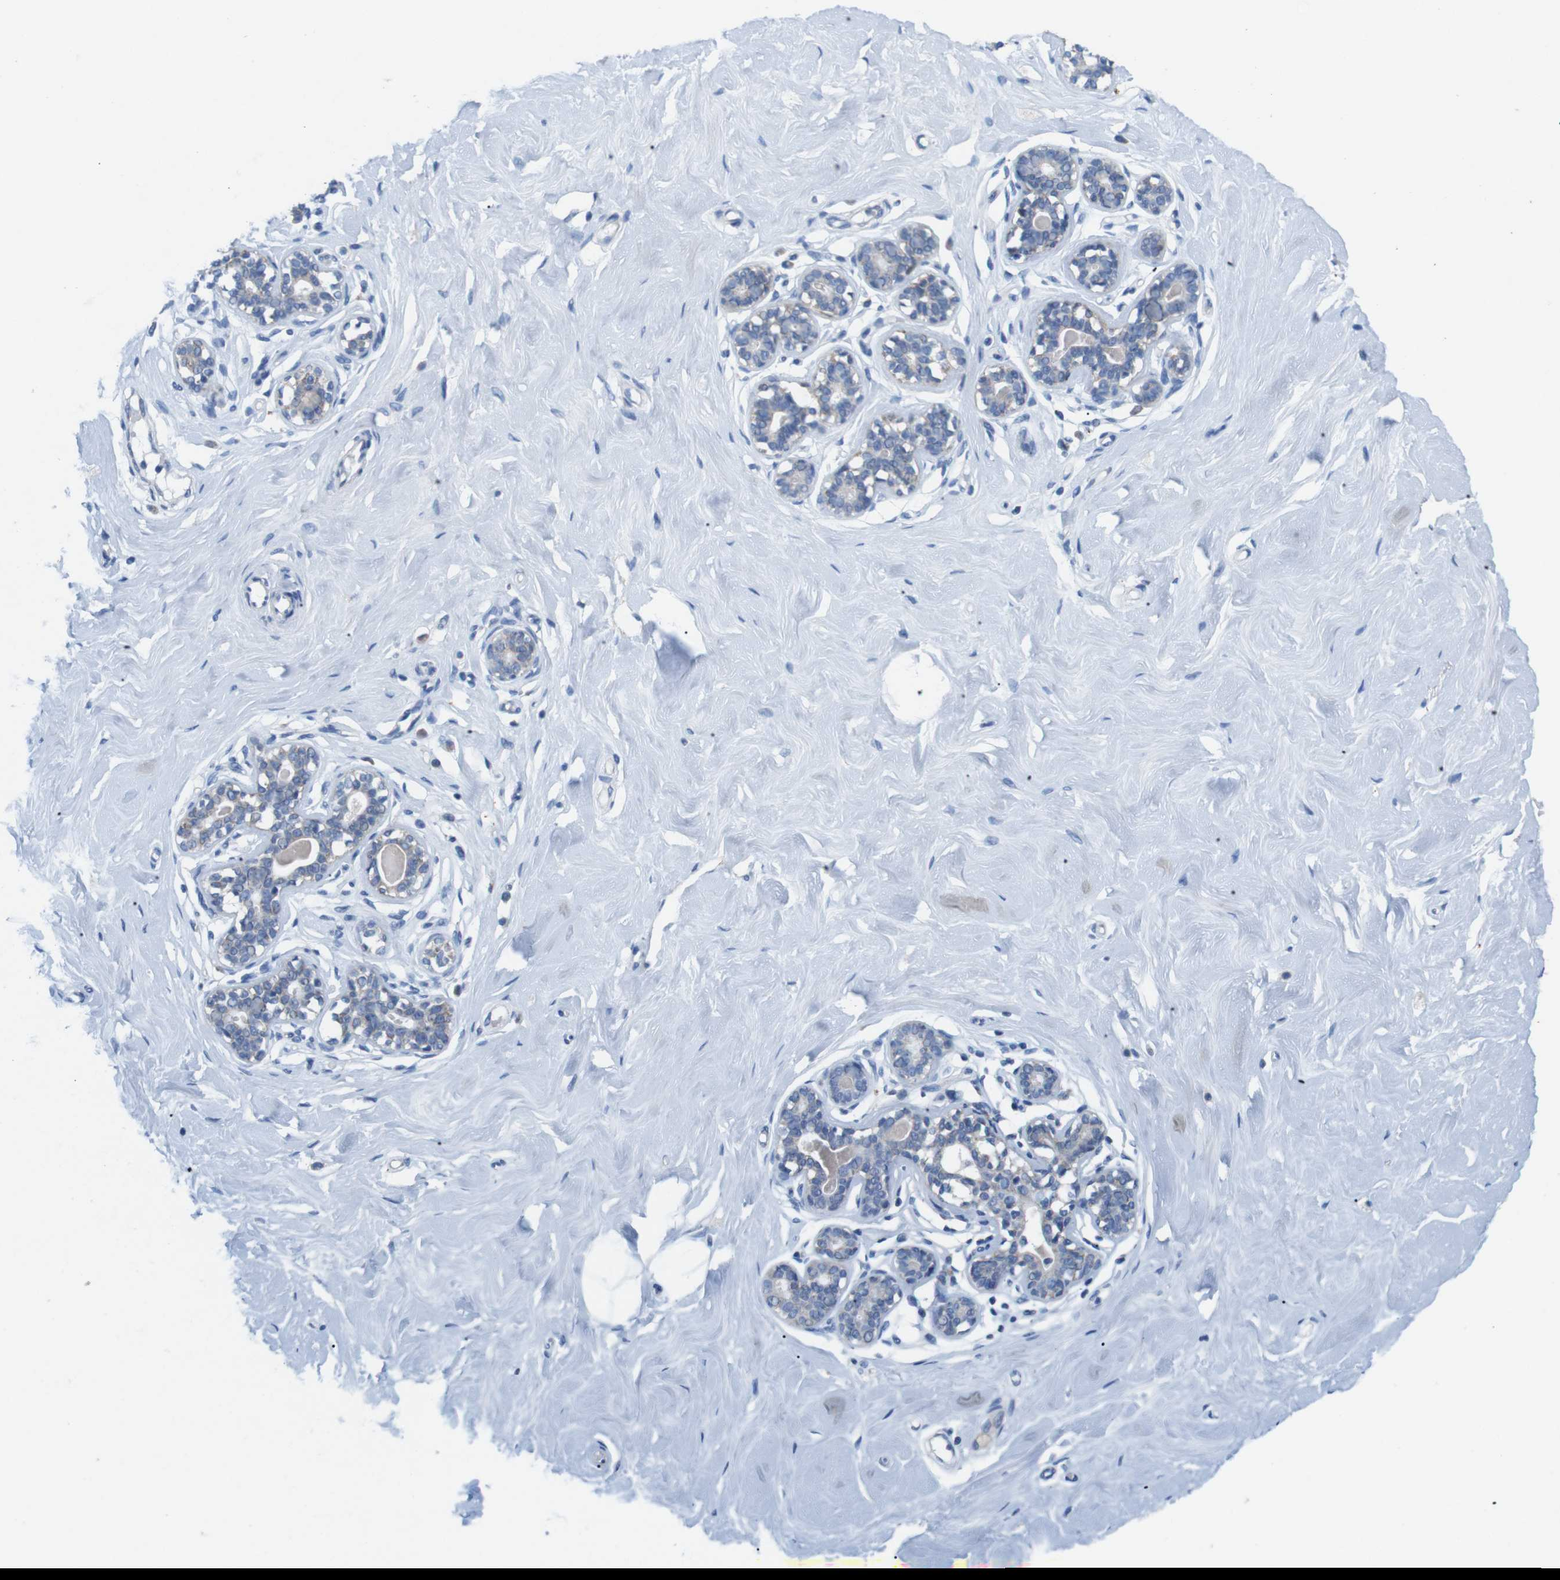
{"staining": {"intensity": "negative", "quantity": "none", "location": "none"}, "tissue": "breast", "cell_type": "Adipocytes", "image_type": "normal", "snomed": [{"axis": "morphology", "description": "Normal tissue, NOS"}, {"axis": "topography", "description": "Breast"}], "caption": "Normal breast was stained to show a protein in brown. There is no significant expression in adipocytes.", "gene": "F2RL1", "patient": {"sex": "female", "age": 23}}